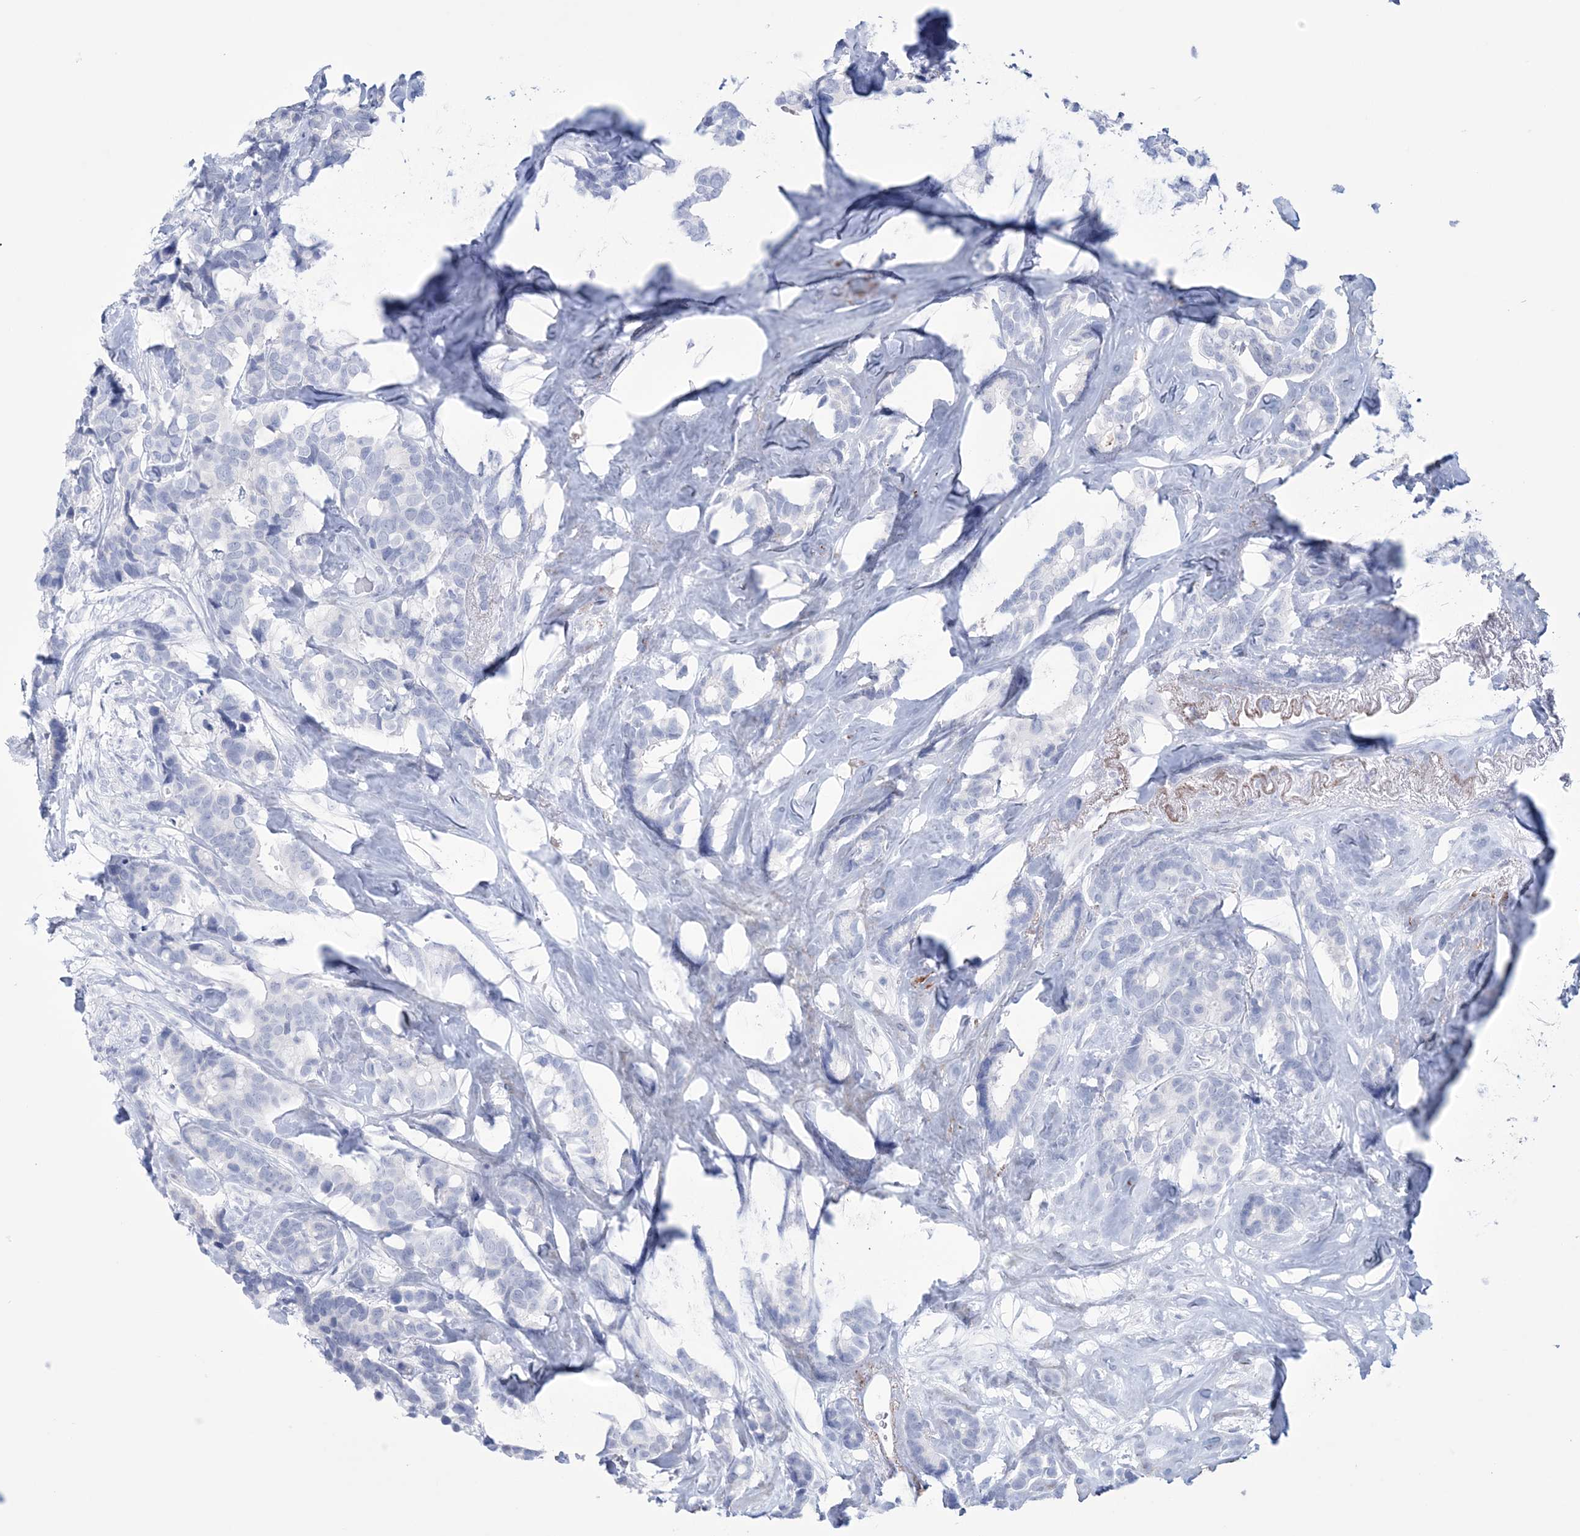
{"staining": {"intensity": "negative", "quantity": "none", "location": "none"}, "tissue": "breast cancer", "cell_type": "Tumor cells", "image_type": "cancer", "snomed": [{"axis": "morphology", "description": "Duct carcinoma"}, {"axis": "topography", "description": "Breast"}], "caption": "The photomicrograph shows no significant expression in tumor cells of breast cancer.", "gene": "DPCD", "patient": {"sex": "female", "age": 40}}